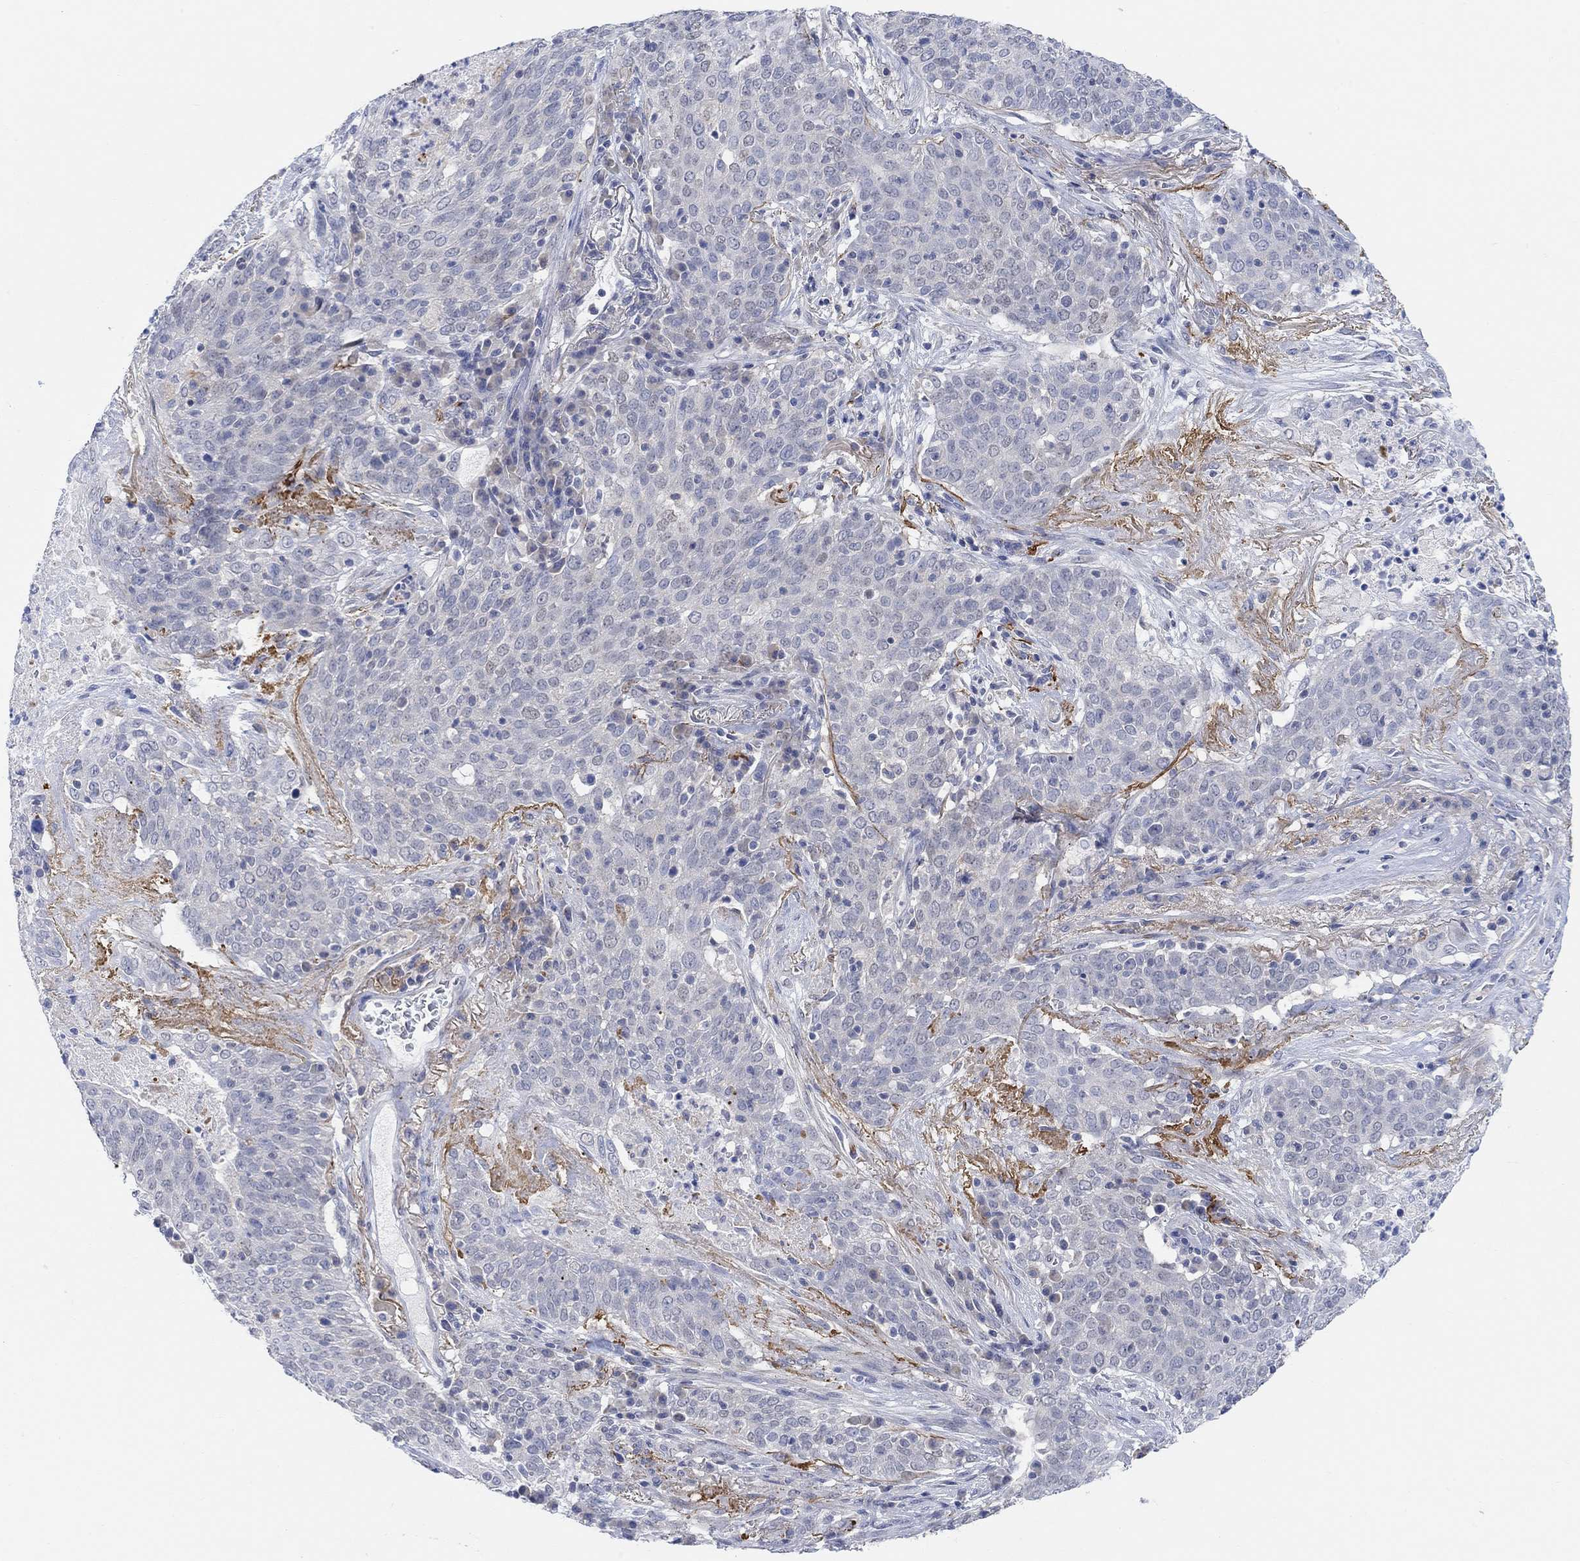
{"staining": {"intensity": "negative", "quantity": "none", "location": "none"}, "tissue": "lung cancer", "cell_type": "Tumor cells", "image_type": "cancer", "snomed": [{"axis": "morphology", "description": "Squamous cell carcinoma, NOS"}, {"axis": "topography", "description": "Lung"}], "caption": "DAB (3,3'-diaminobenzidine) immunohistochemical staining of lung squamous cell carcinoma displays no significant positivity in tumor cells.", "gene": "RIMS1", "patient": {"sex": "male", "age": 82}}